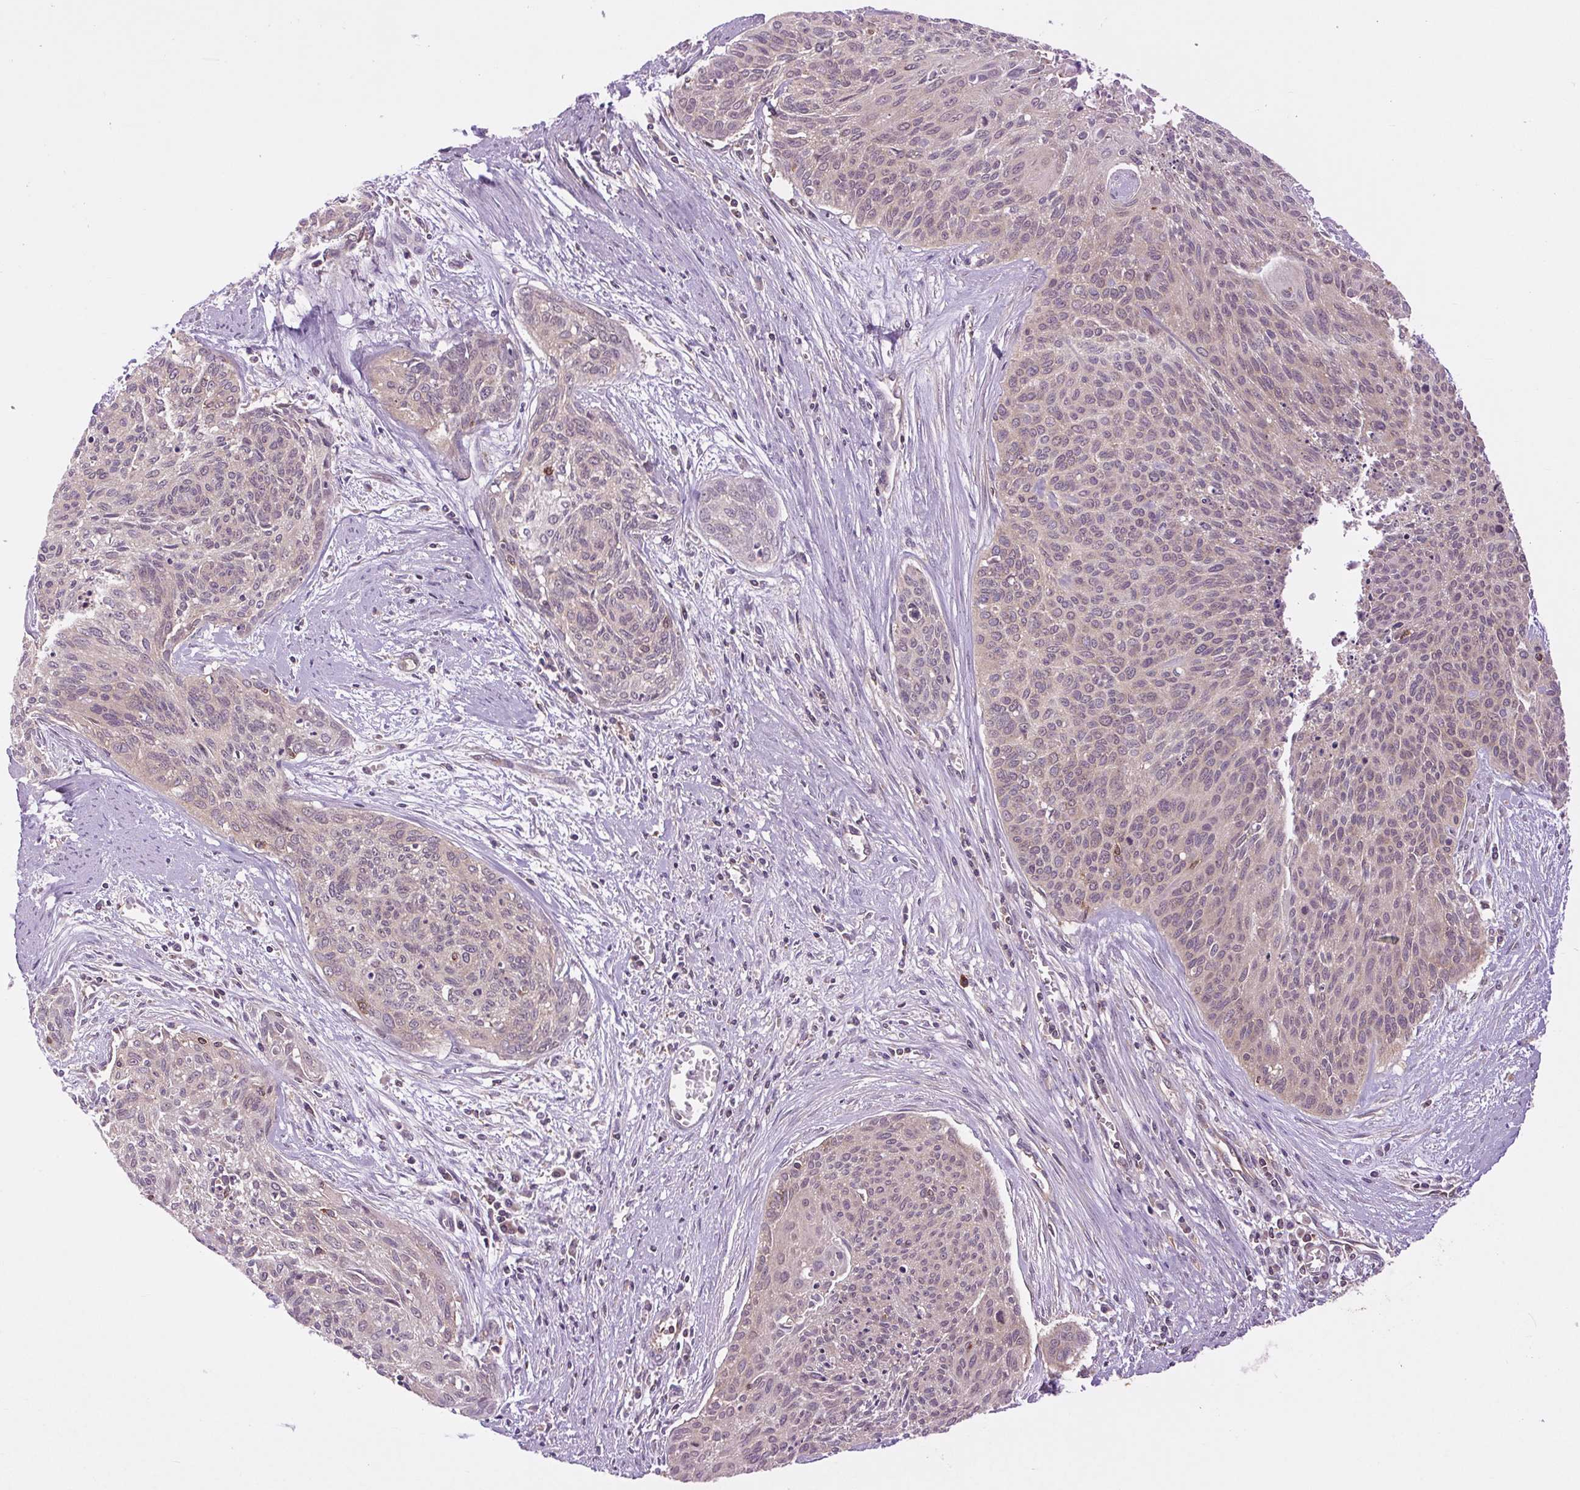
{"staining": {"intensity": "weak", "quantity": "<25%", "location": "cytoplasmic/membranous"}, "tissue": "cervical cancer", "cell_type": "Tumor cells", "image_type": "cancer", "snomed": [{"axis": "morphology", "description": "Squamous cell carcinoma, NOS"}, {"axis": "topography", "description": "Cervix"}], "caption": "This is a histopathology image of immunohistochemistry staining of cervical cancer, which shows no staining in tumor cells. The staining was performed using DAB to visualize the protein expression in brown, while the nuclei were stained in blue with hematoxylin (Magnification: 20x).", "gene": "PLCG1", "patient": {"sex": "female", "age": 55}}